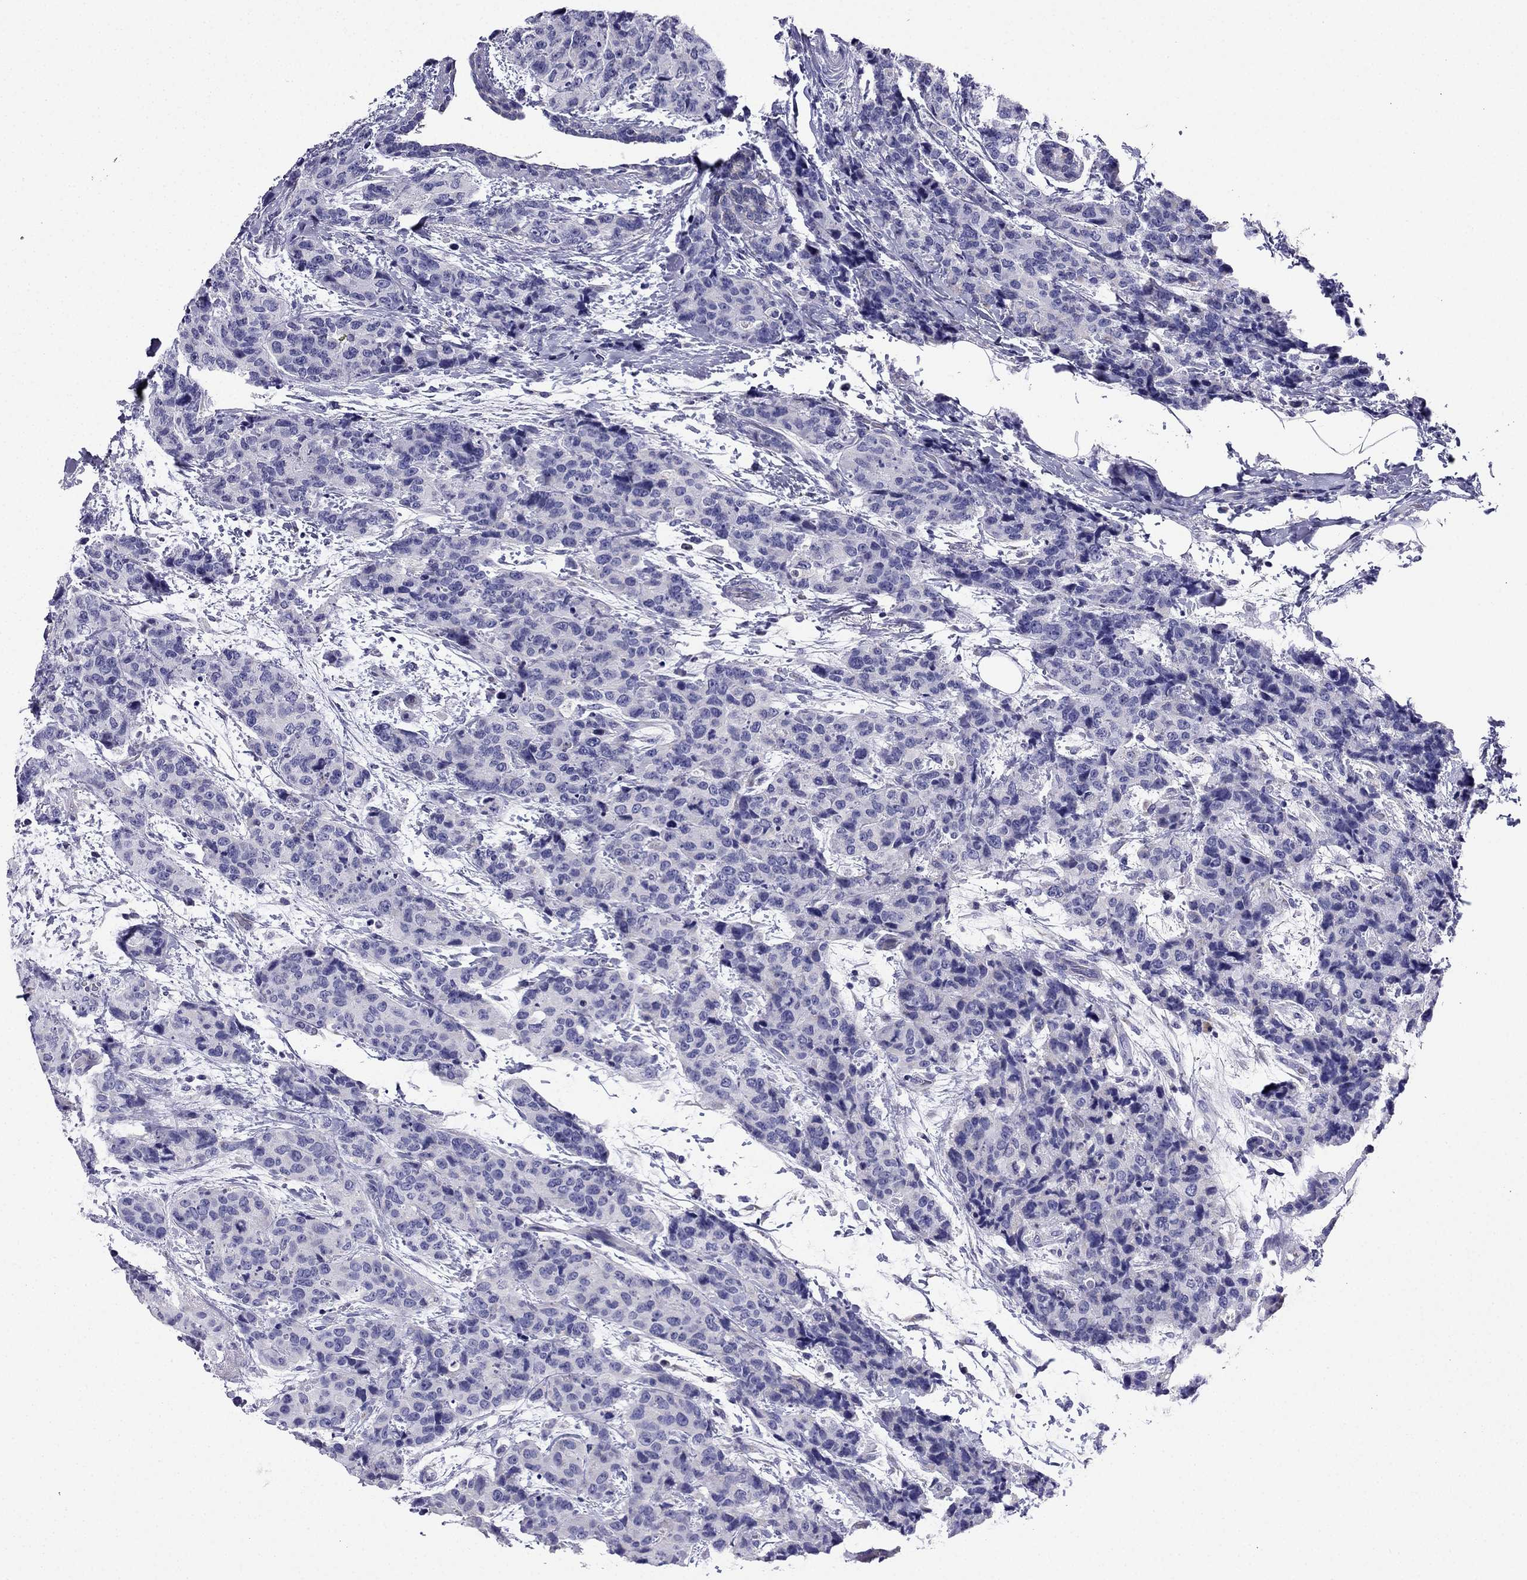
{"staining": {"intensity": "negative", "quantity": "none", "location": "none"}, "tissue": "breast cancer", "cell_type": "Tumor cells", "image_type": "cancer", "snomed": [{"axis": "morphology", "description": "Lobular carcinoma"}, {"axis": "topography", "description": "Breast"}], "caption": "IHC of breast cancer (lobular carcinoma) reveals no expression in tumor cells.", "gene": "KIF5A", "patient": {"sex": "female", "age": 59}}